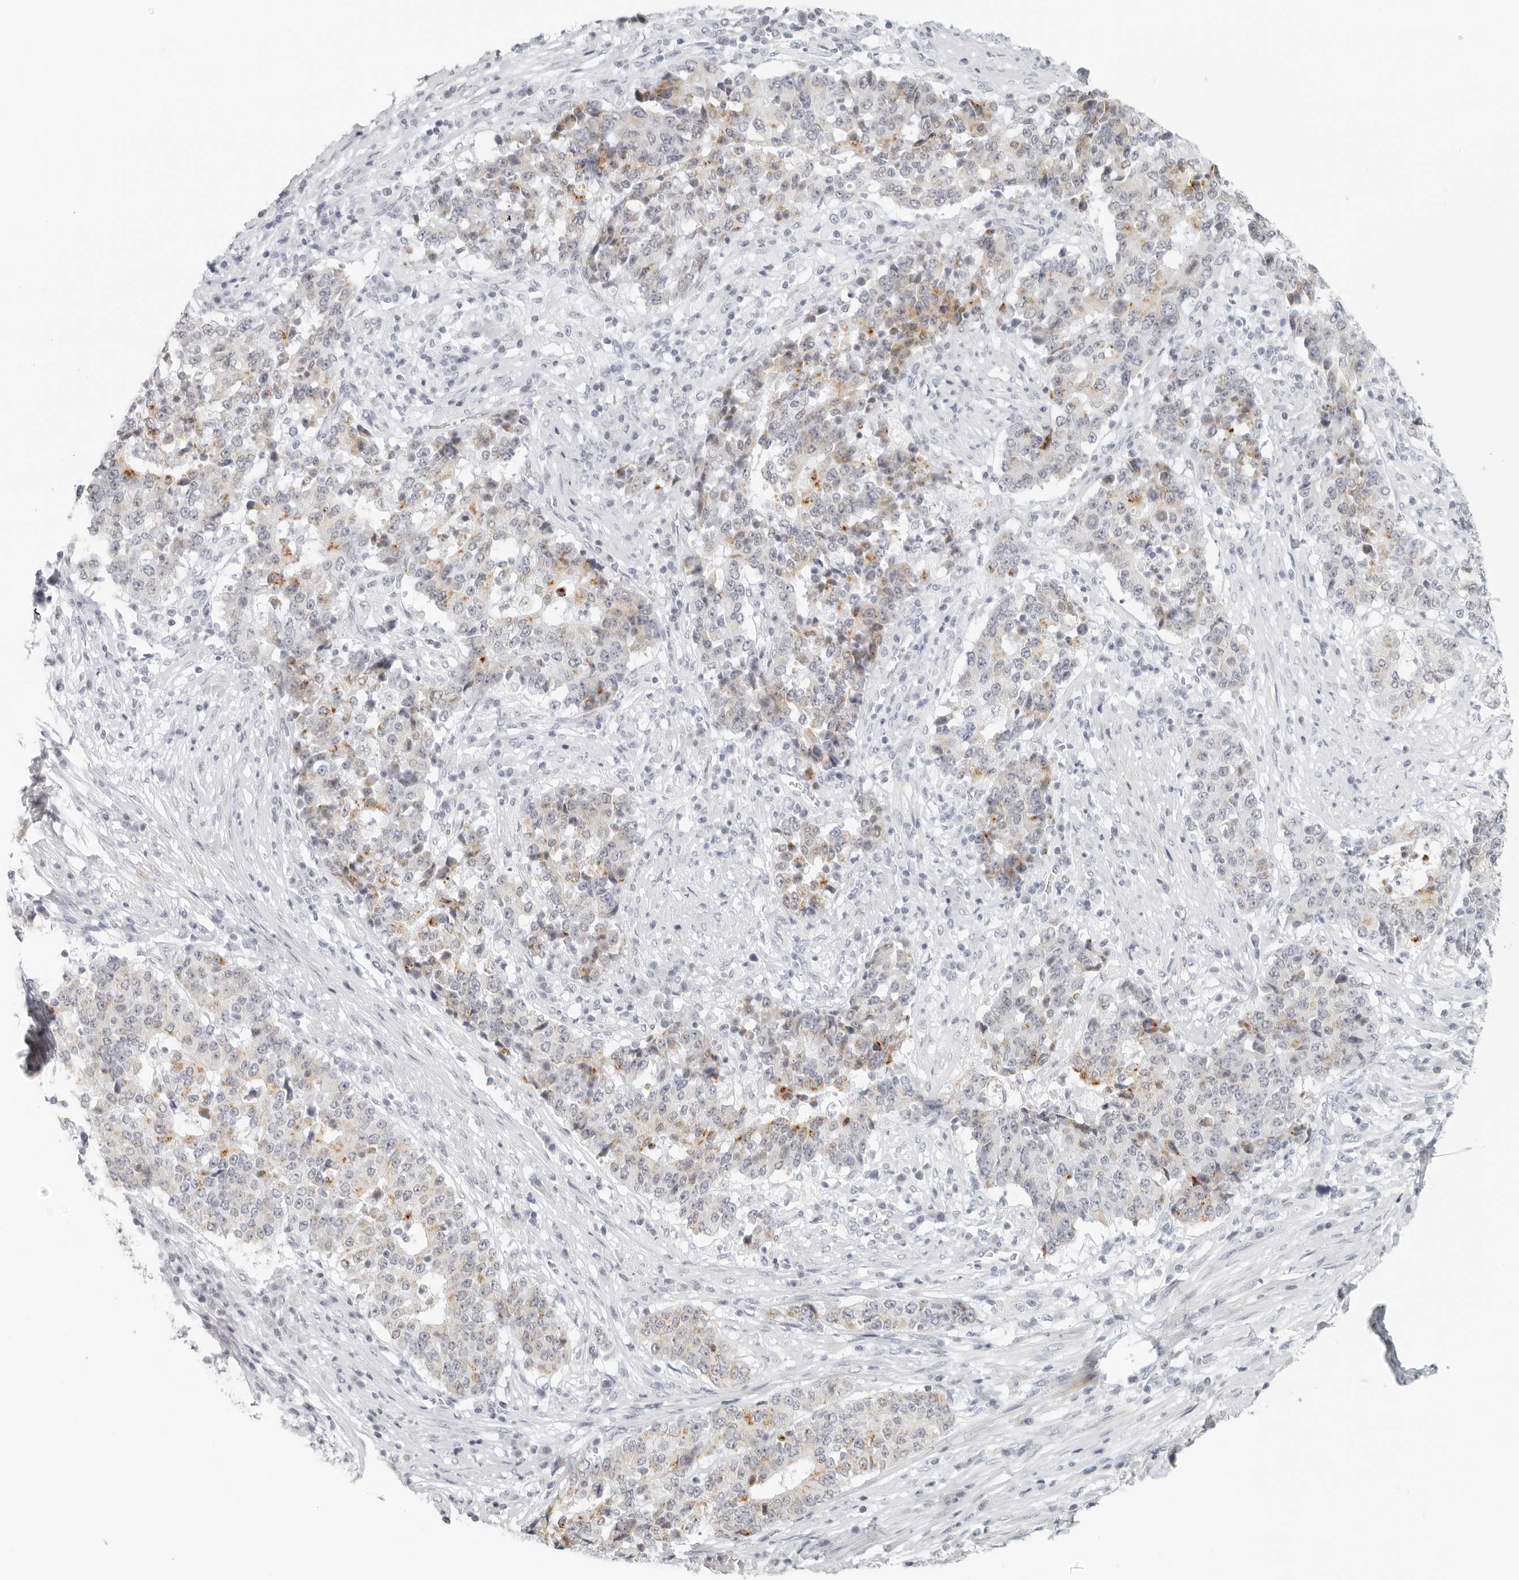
{"staining": {"intensity": "weak", "quantity": "<25%", "location": "cytoplasmic/membranous"}, "tissue": "stomach cancer", "cell_type": "Tumor cells", "image_type": "cancer", "snomed": [{"axis": "morphology", "description": "Adenocarcinoma, NOS"}, {"axis": "topography", "description": "Stomach"}], "caption": "High power microscopy image of an immunohistochemistry (IHC) image of stomach cancer, revealing no significant expression in tumor cells.", "gene": "RPS6KC1", "patient": {"sex": "male", "age": 59}}